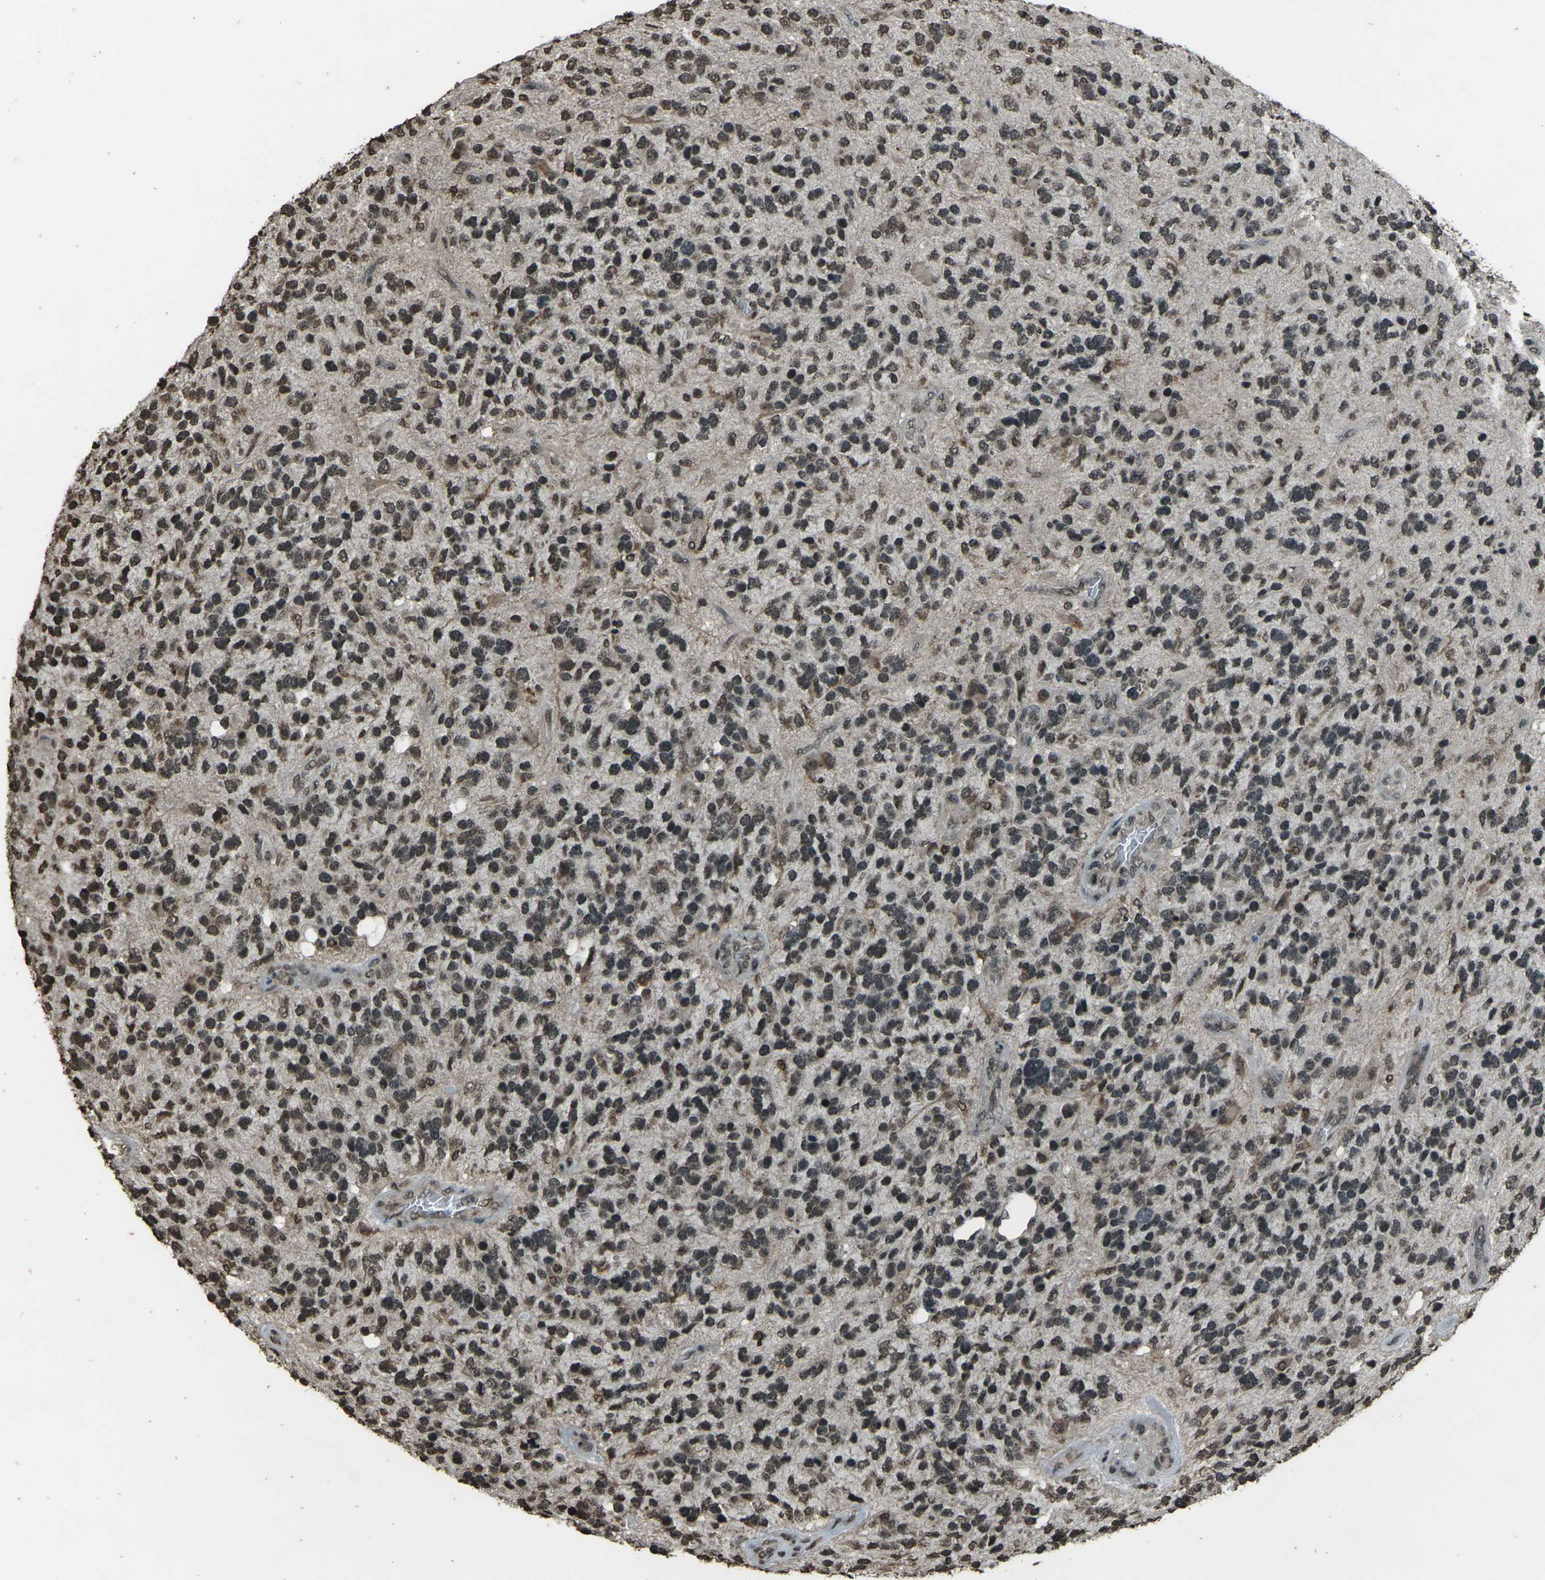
{"staining": {"intensity": "moderate", "quantity": ">75%", "location": "nuclear"}, "tissue": "glioma", "cell_type": "Tumor cells", "image_type": "cancer", "snomed": [{"axis": "morphology", "description": "Glioma, malignant, High grade"}, {"axis": "topography", "description": "Brain"}], "caption": "Approximately >75% of tumor cells in human glioma show moderate nuclear protein staining as visualized by brown immunohistochemical staining.", "gene": "PRPF8", "patient": {"sex": "female", "age": 58}}